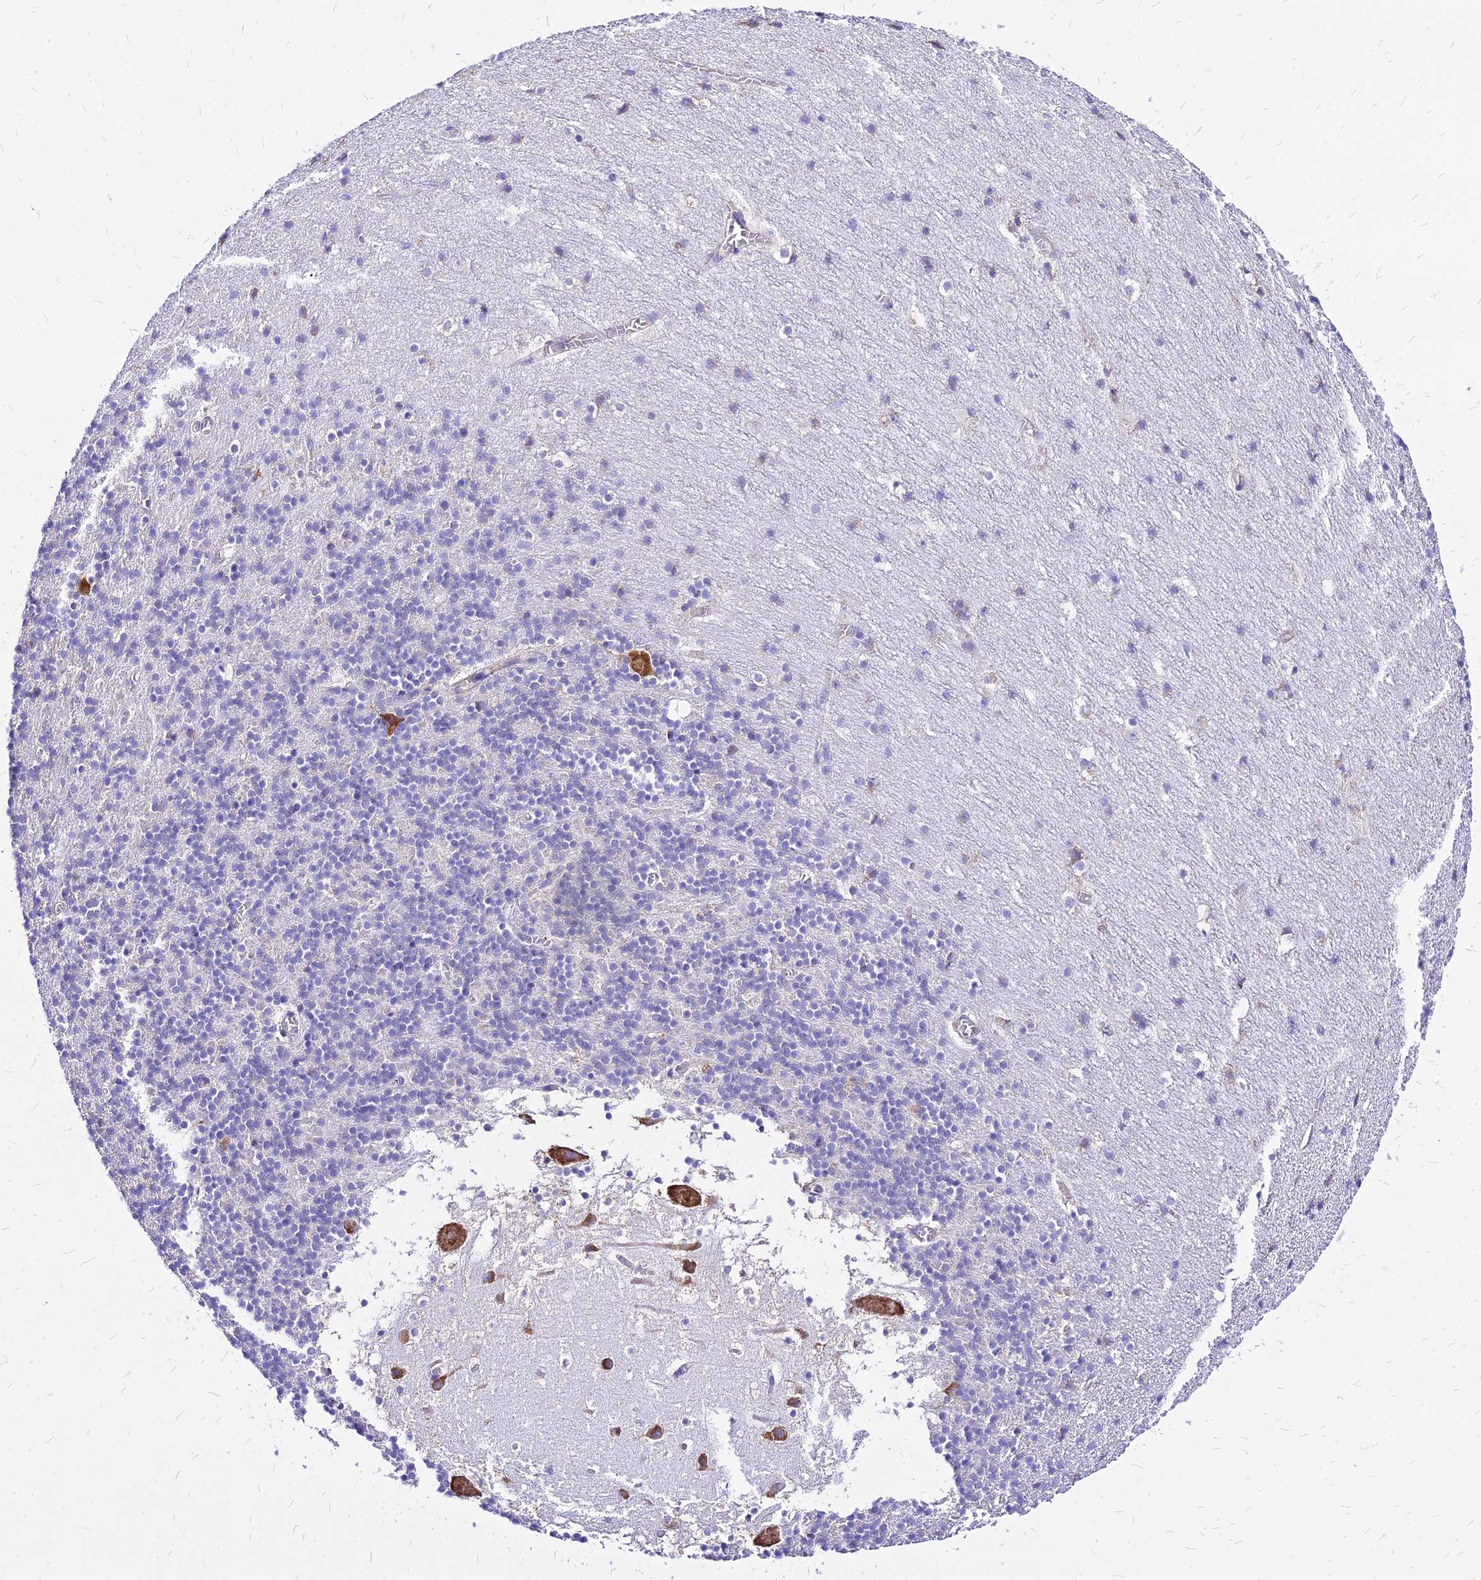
{"staining": {"intensity": "negative", "quantity": "none", "location": "none"}, "tissue": "cerebellum", "cell_type": "Cells in granular layer", "image_type": "normal", "snomed": [{"axis": "morphology", "description": "Normal tissue, NOS"}, {"axis": "topography", "description": "Cerebellum"}], "caption": "Immunohistochemistry (IHC) photomicrograph of unremarkable human cerebellum stained for a protein (brown), which shows no positivity in cells in granular layer.", "gene": "RPL19", "patient": {"sex": "male", "age": 45}}